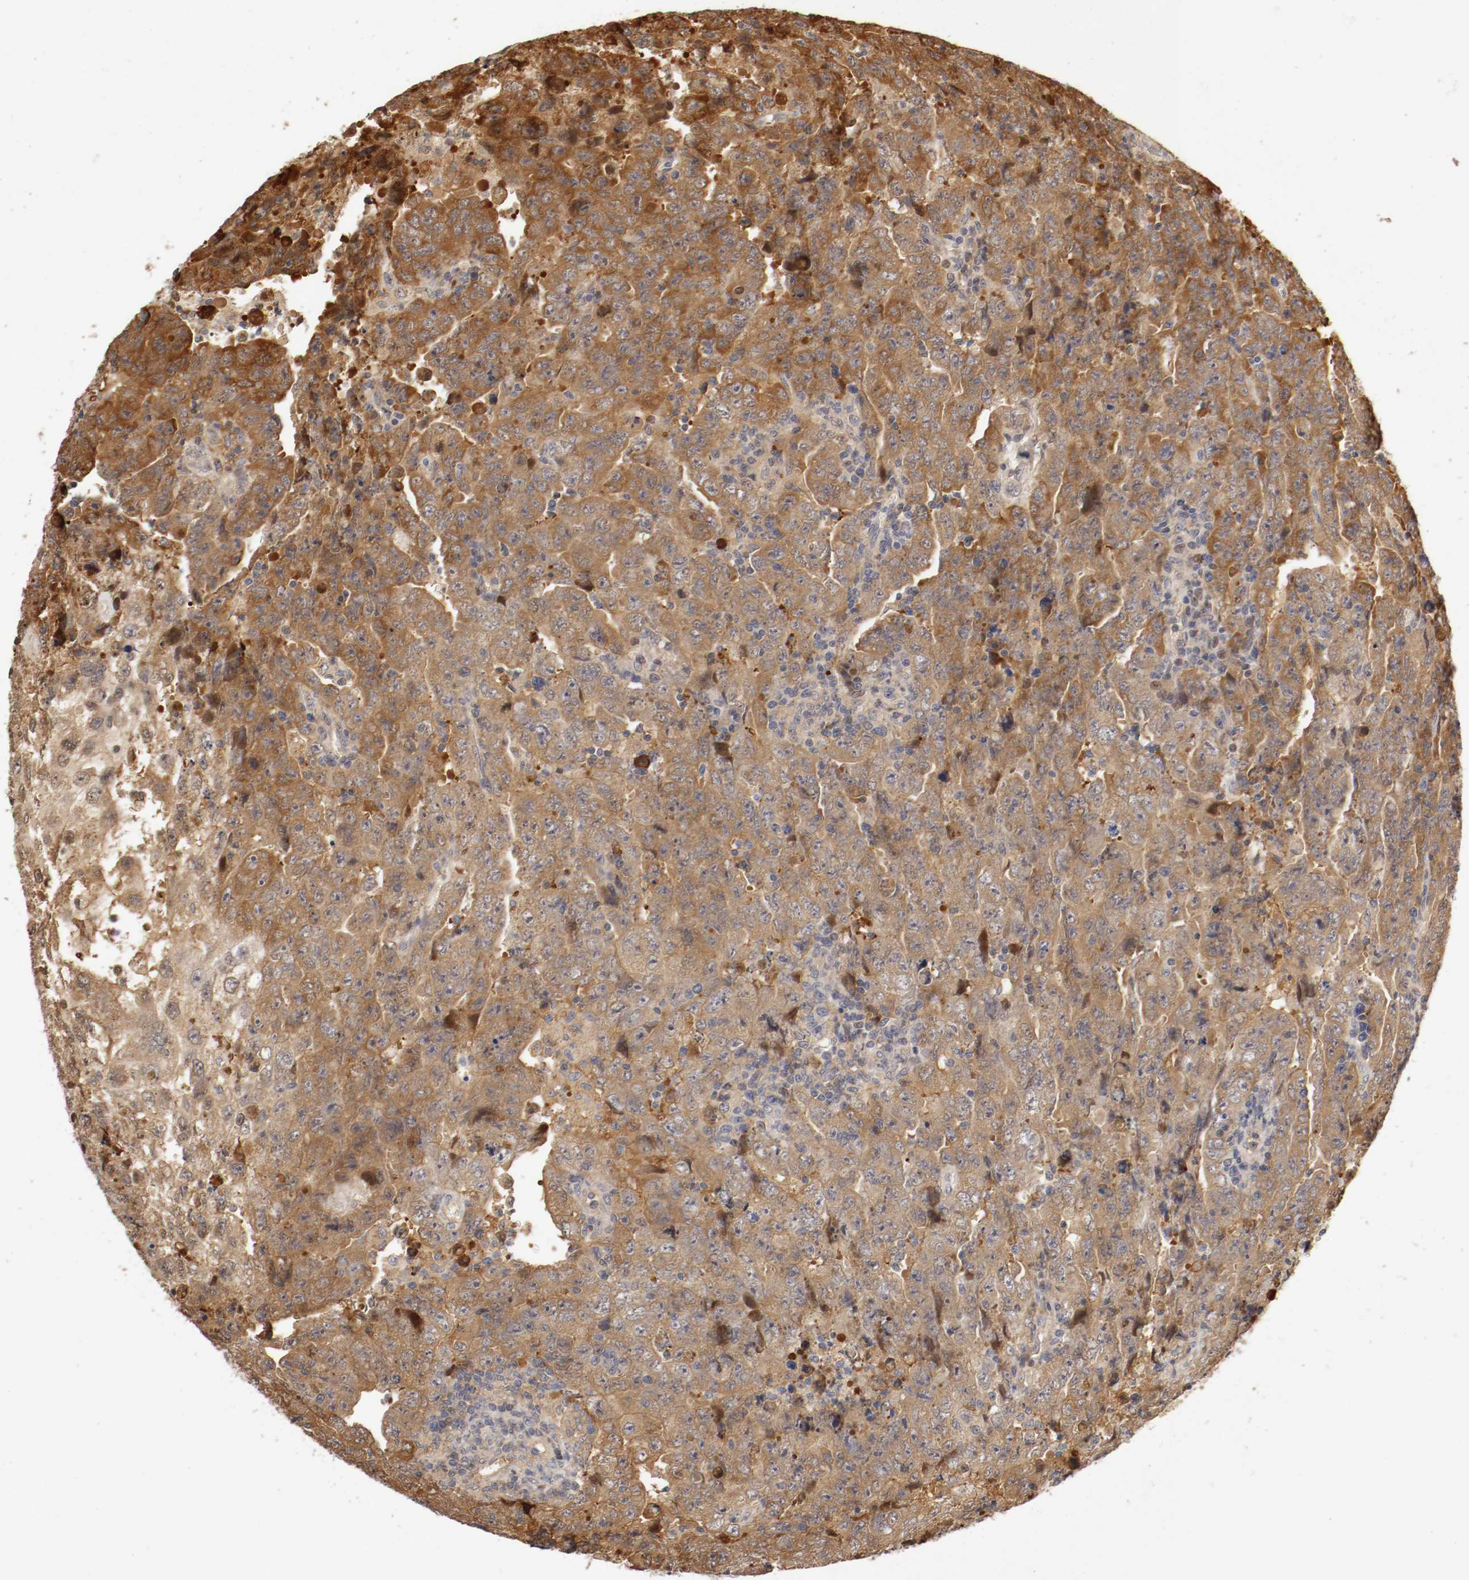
{"staining": {"intensity": "strong", "quantity": ">75%", "location": "cytoplasmic/membranous"}, "tissue": "testis cancer", "cell_type": "Tumor cells", "image_type": "cancer", "snomed": [{"axis": "morphology", "description": "Carcinoma, Embryonal, NOS"}, {"axis": "topography", "description": "Testis"}], "caption": "About >75% of tumor cells in human testis cancer (embryonal carcinoma) demonstrate strong cytoplasmic/membranous protein expression as visualized by brown immunohistochemical staining.", "gene": "TNFRSF1B", "patient": {"sex": "male", "age": 28}}